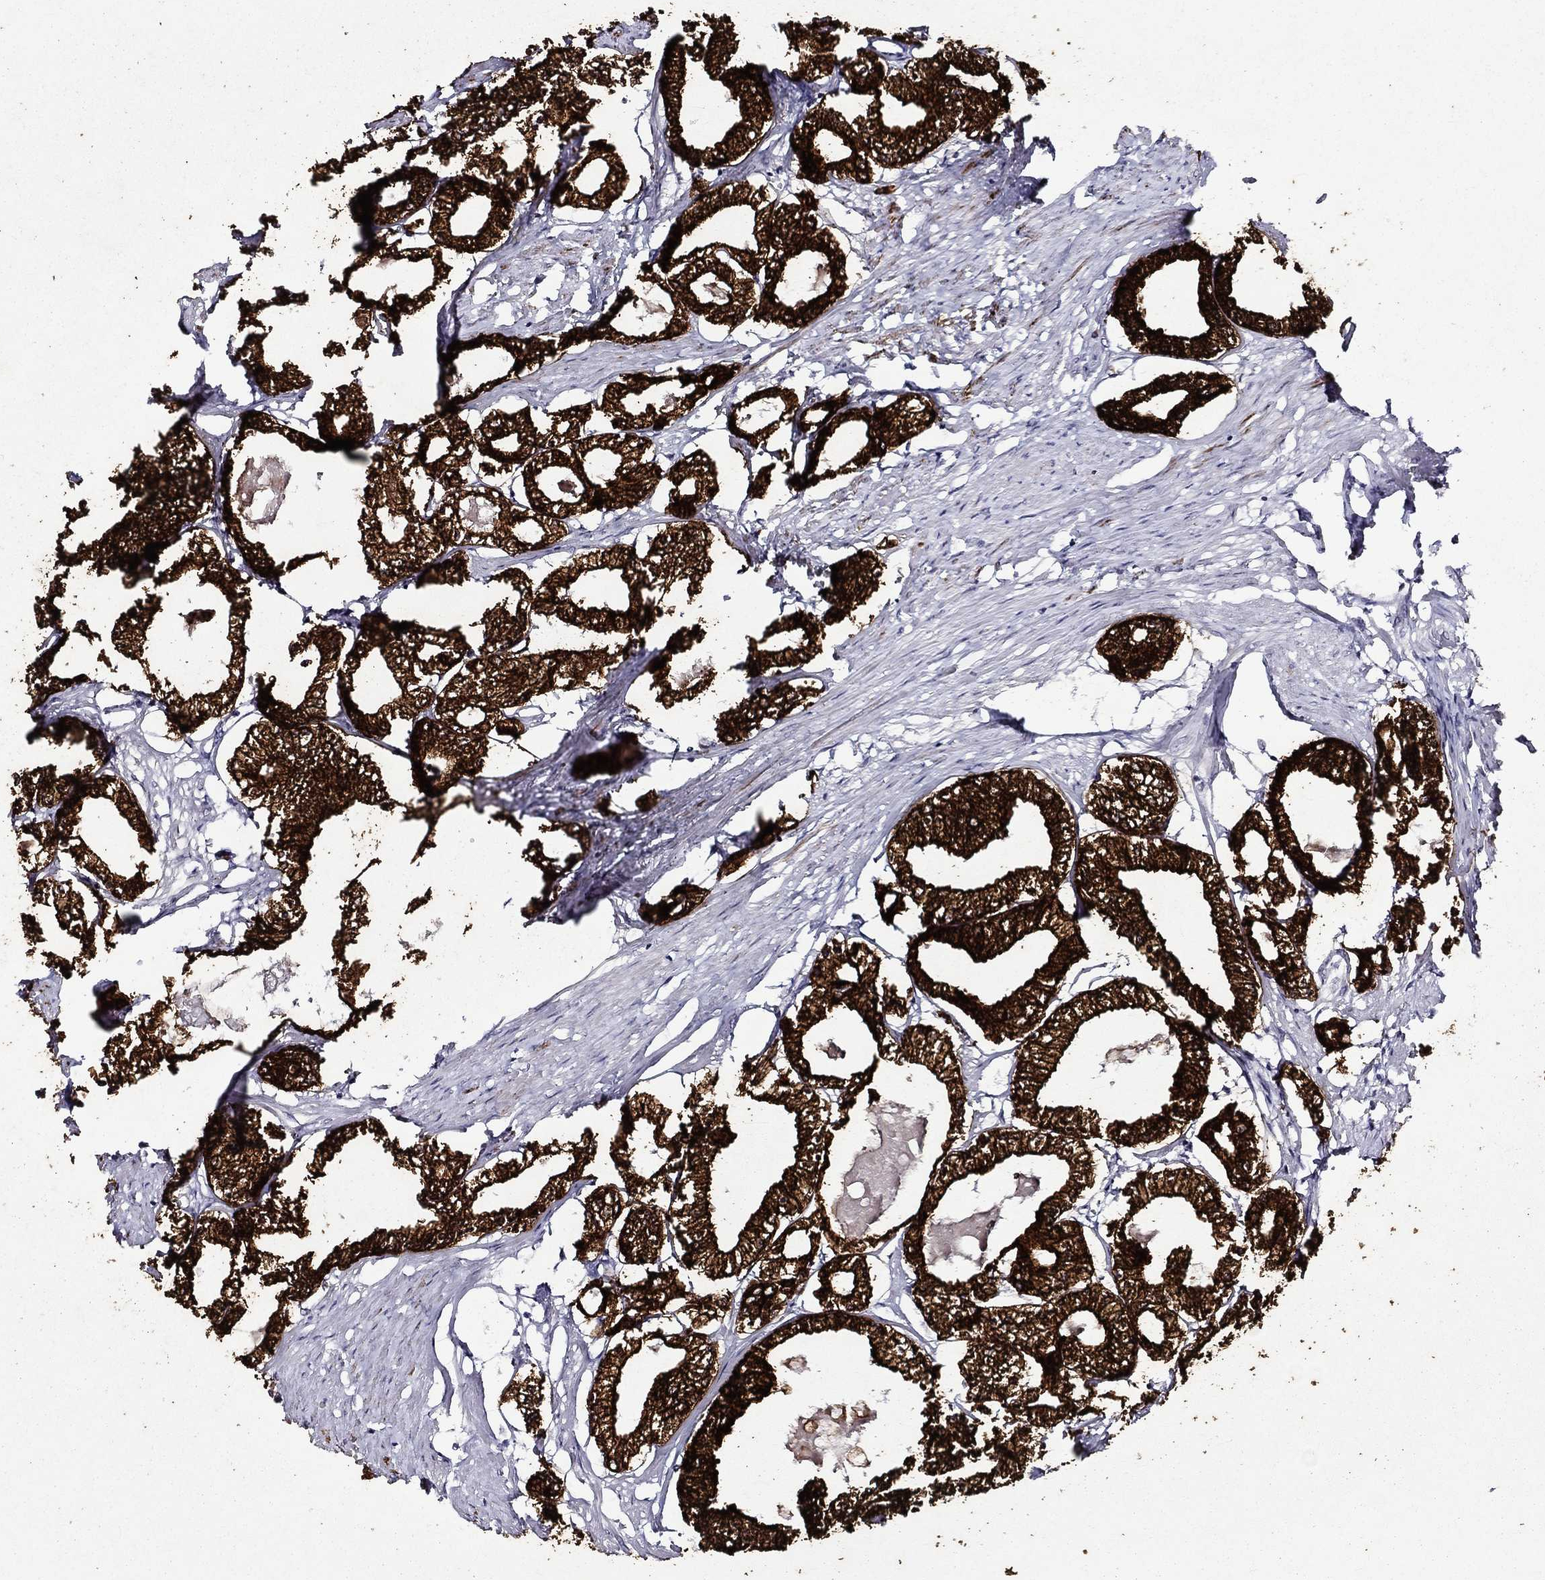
{"staining": {"intensity": "strong", "quantity": ">75%", "location": "cytoplasmic/membranous"}, "tissue": "prostate cancer", "cell_type": "Tumor cells", "image_type": "cancer", "snomed": [{"axis": "morphology", "description": "Adenocarcinoma, NOS"}, {"axis": "topography", "description": "Prostate"}], "caption": "The image demonstrates immunohistochemical staining of prostate cancer. There is strong cytoplasmic/membranous positivity is appreciated in about >75% of tumor cells. (DAB (3,3'-diaminobenzidine) = brown stain, brightfield microscopy at high magnification).", "gene": "KRT7", "patient": {"sex": "male", "age": 56}}